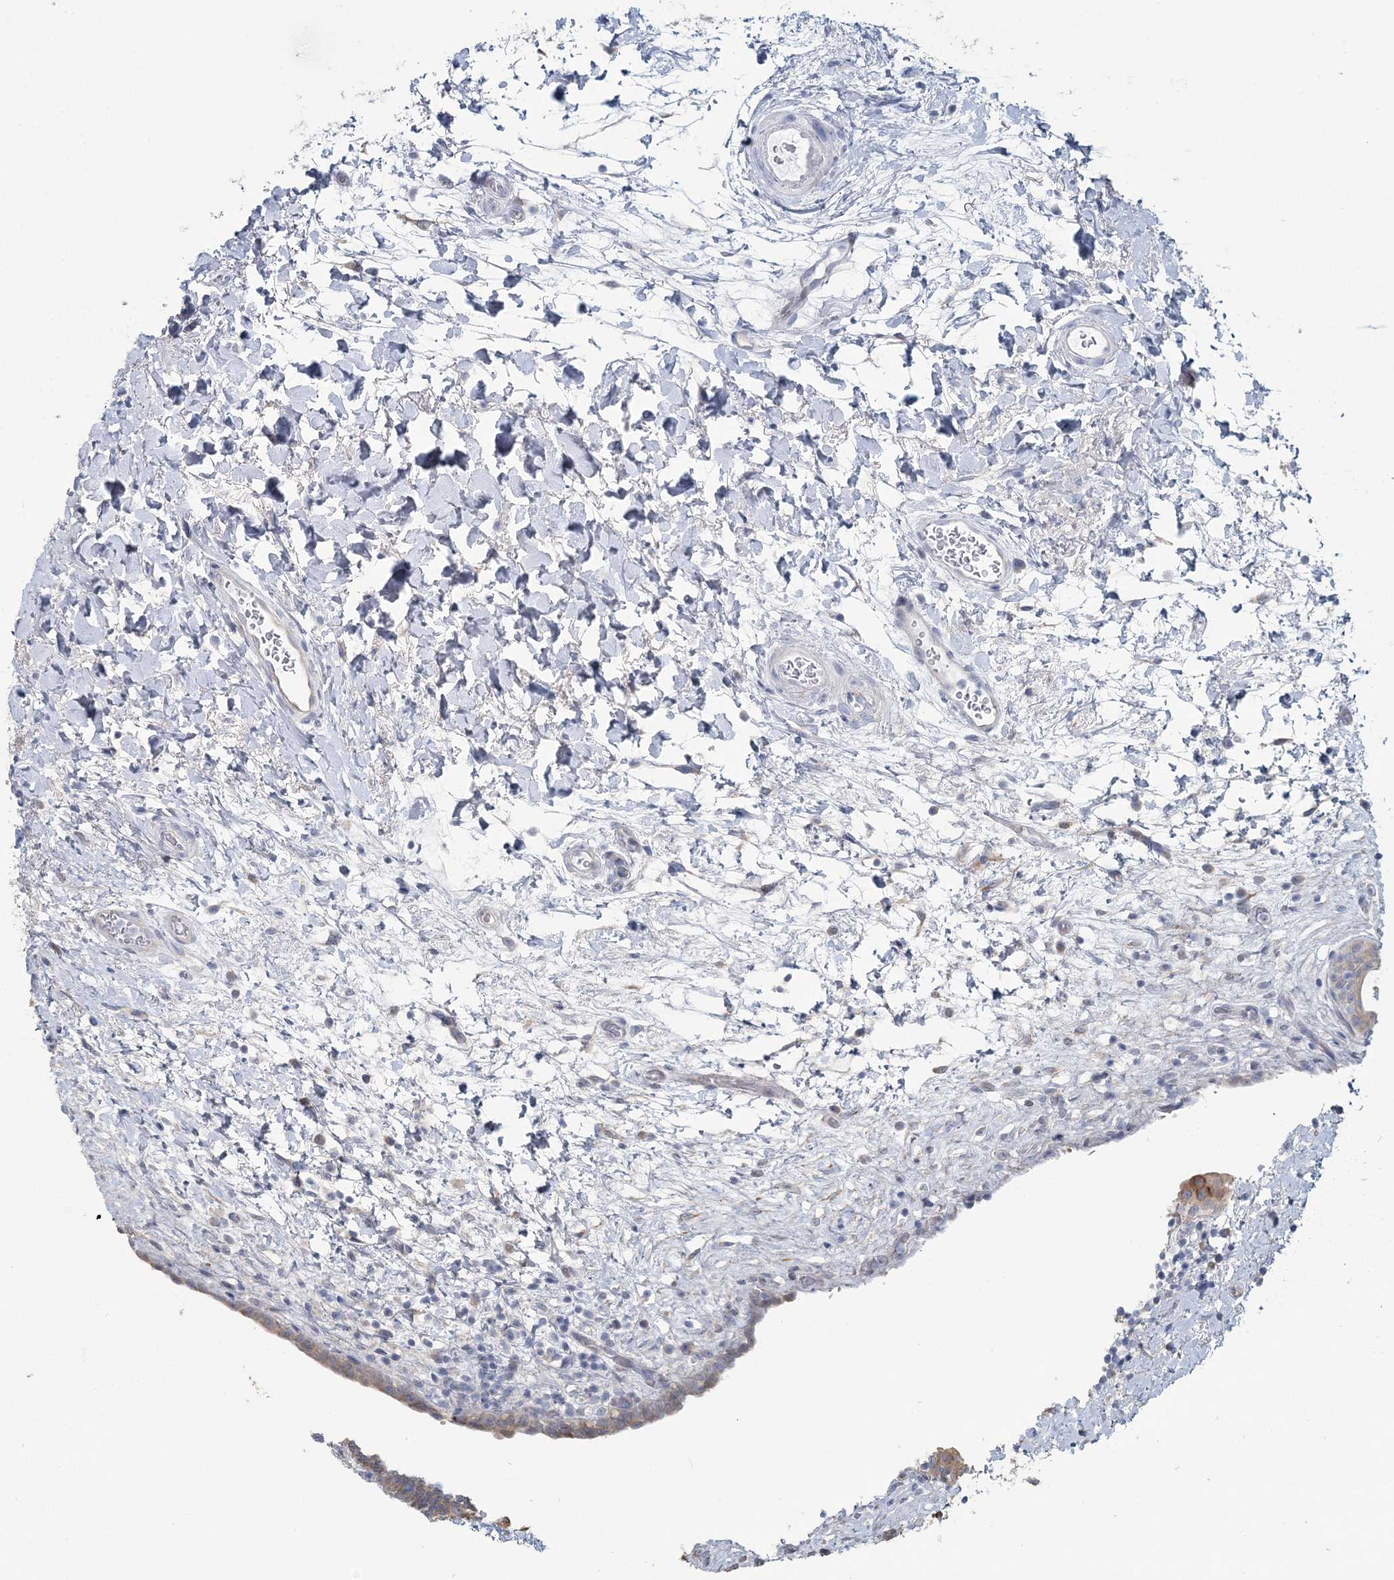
{"staining": {"intensity": "weak", "quantity": "<25%", "location": "cytoplasmic/membranous"}, "tissue": "urinary bladder", "cell_type": "Urothelial cells", "image_type": "normal", "snomed": [{"axis": "morphology", "description": "Normal tissue, NOS"}, {"axis": "topography", "description": "Urinary bladder"}], "caption": "A photomicrograph of urinary bladder stained for a protein reveals no brown staining in urothelial cells. (Brightfield microscopy of DAB (3,3'-diaminobenzidine) immunohistochemistry at high magnification).", "gene": "CMBL", "patient": {"sex": "male", "age": 83}}